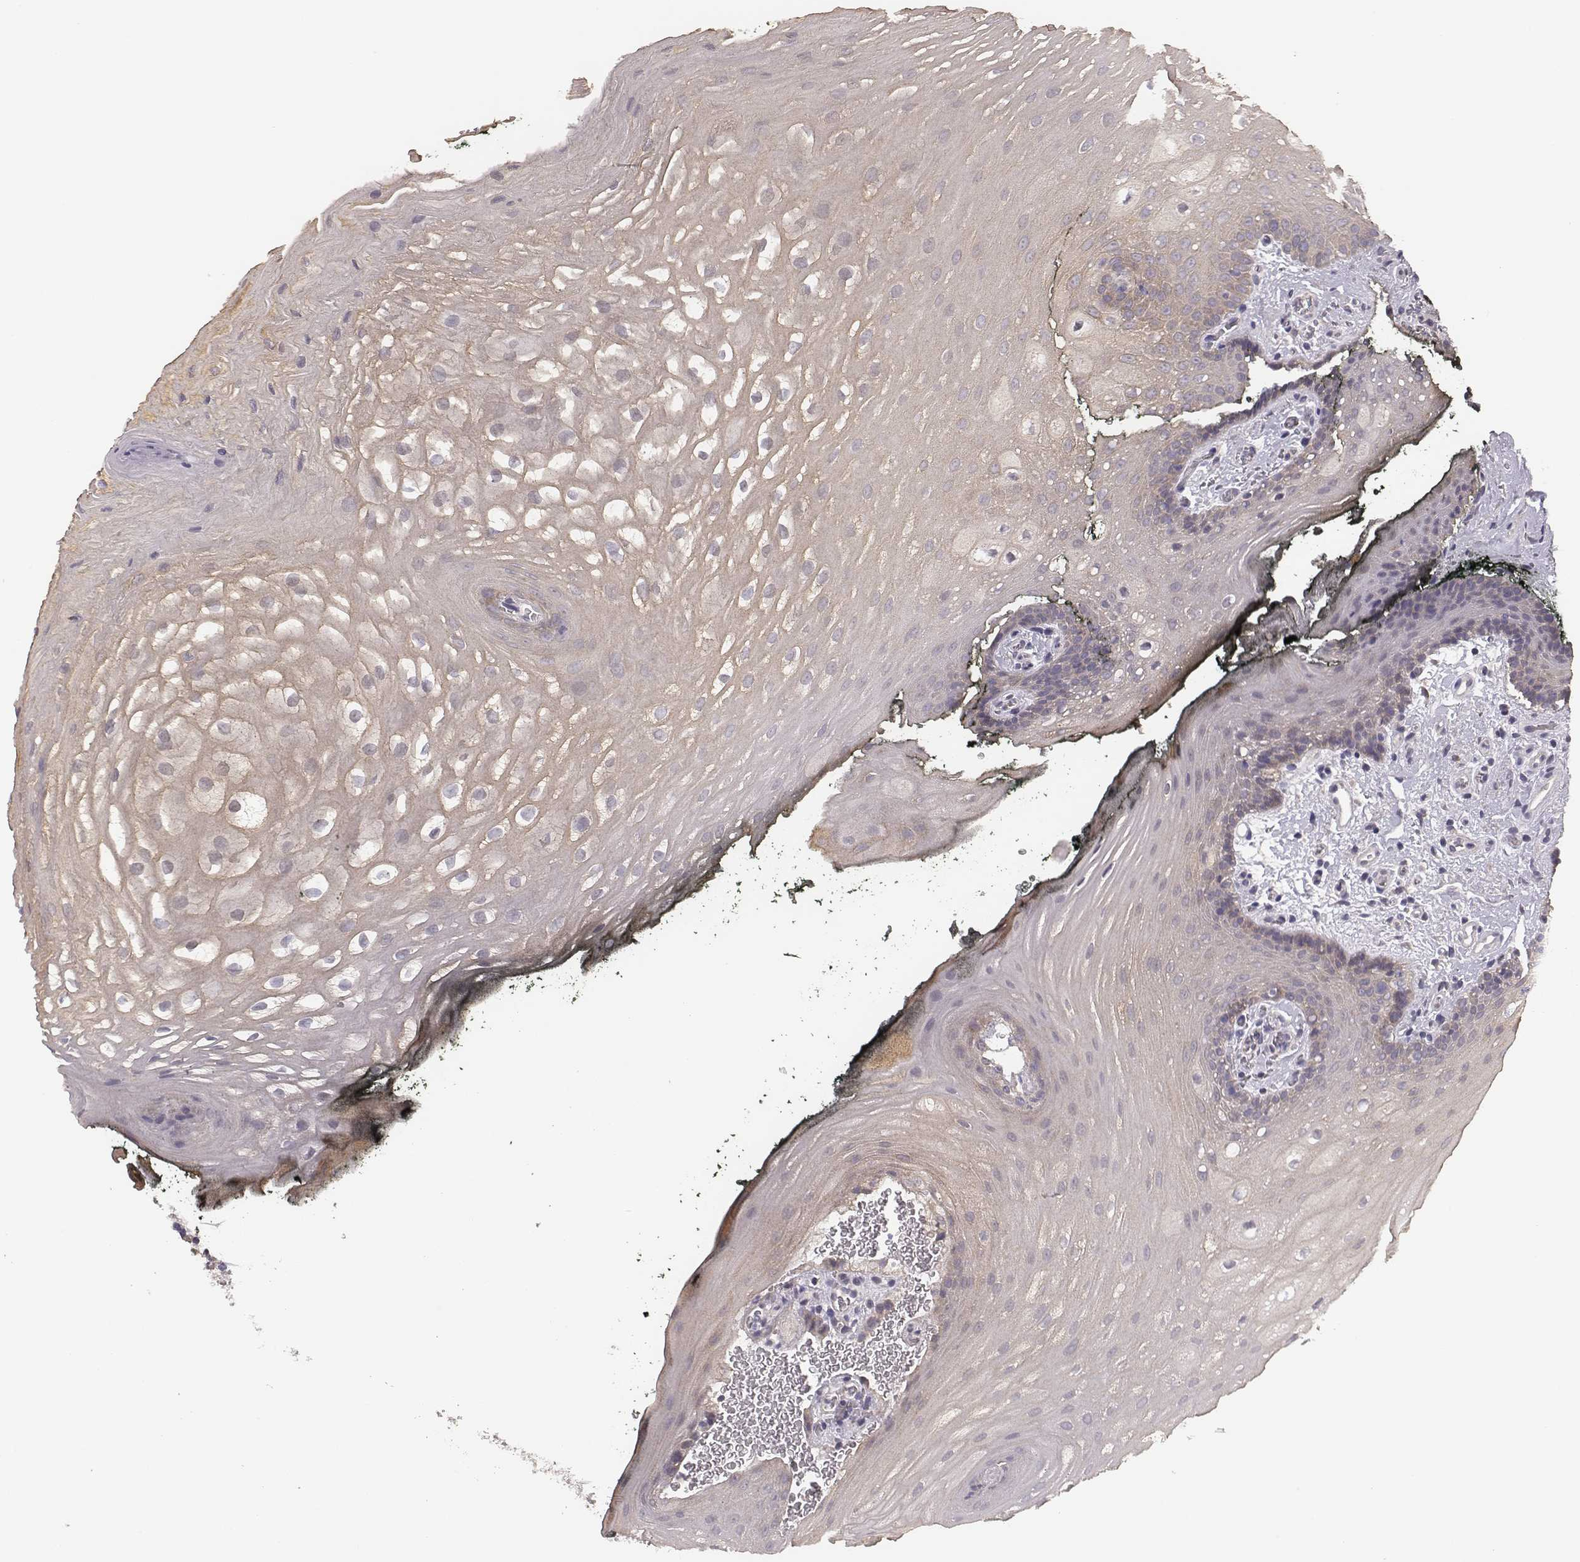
{"staining": {"intensity": "weak", "quantity": "<25%", "location": "cytoplasmic/membranous"}, "tissue": "oral mucosa", "cell_type": "Squamous epithelial cells", "image_type": "normal", "snomed": [{"axis": "morphology", "description": "Normal tissue, NOS"}, {"axis": "topography", "description": "Oral tissue"}, {"axis": "topography", "description": "Head-Neck"}], "caption": "The IHC photomicrograph has no significant expression in squamous epithelial cells of oral mucosa. Brightfield microscopy of immunohistochemistry (IHC) stained with DAB (brown) and hematoxylin (blue), captured at high magnification.", "gene": "HAVCR1", "patient": {"sex": "male", "age": 65}}